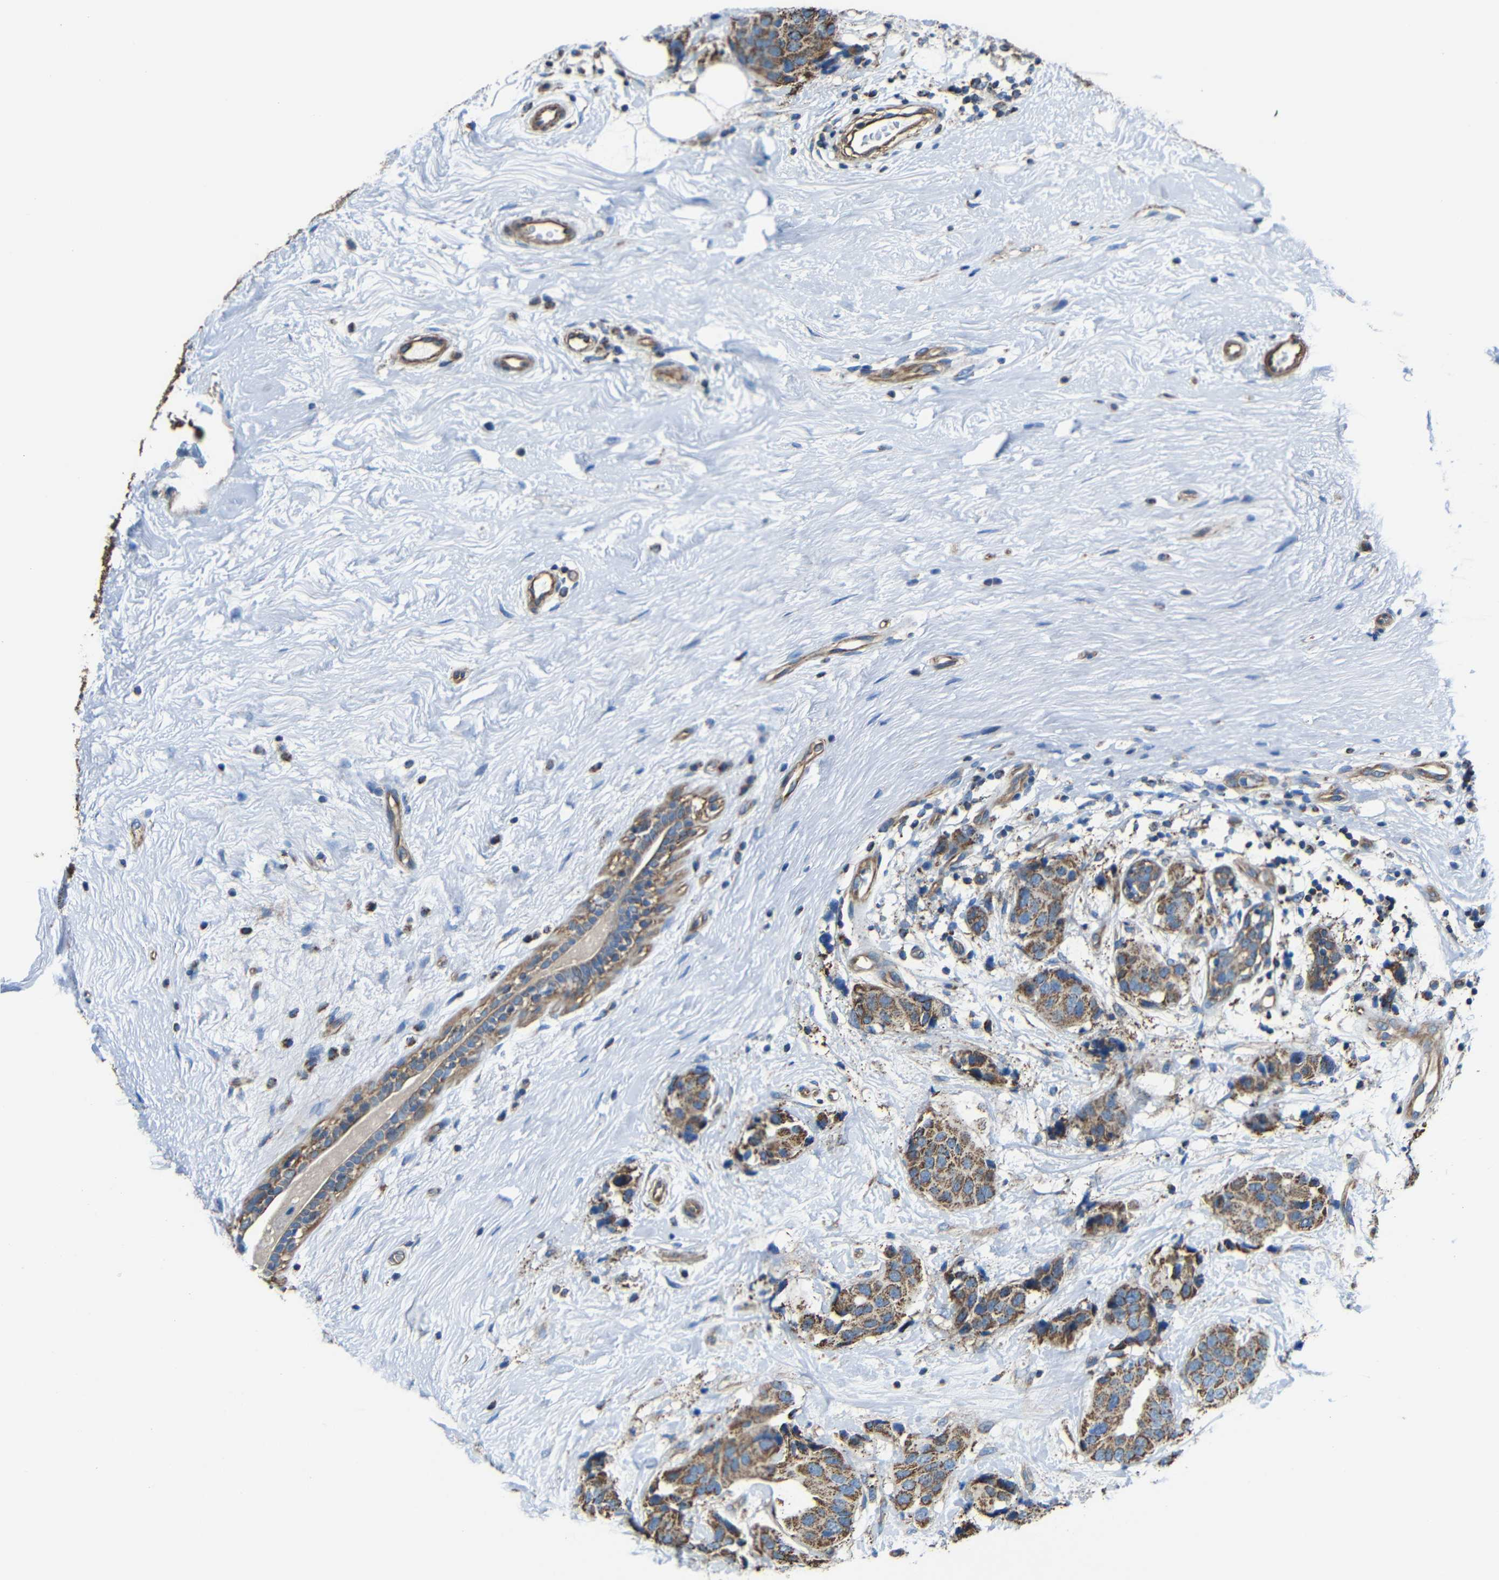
{"staining": {"intensity": "strong", "quantity": ">75%", "location": "cytoplasmic/membranous"}, "tissue": "breast cancer", "cell_type": "Tumor cells", "image_type": "cancer", "snomed": [{"axis": "morphology", "description": "Normal tissue, NOS"}, {"axis": "morphology", "description": "Duct carcinoma"}, {"axis": "topography", "description": "Breast"}], "caption": "Protein staining of breast intraductal carcinoma tissue reveals strong cytoplasmic/membranous expression in approximately >75% of tumor cells.", "gene": "INTS6L", "patient": {"sex": "female", "age": 39}}